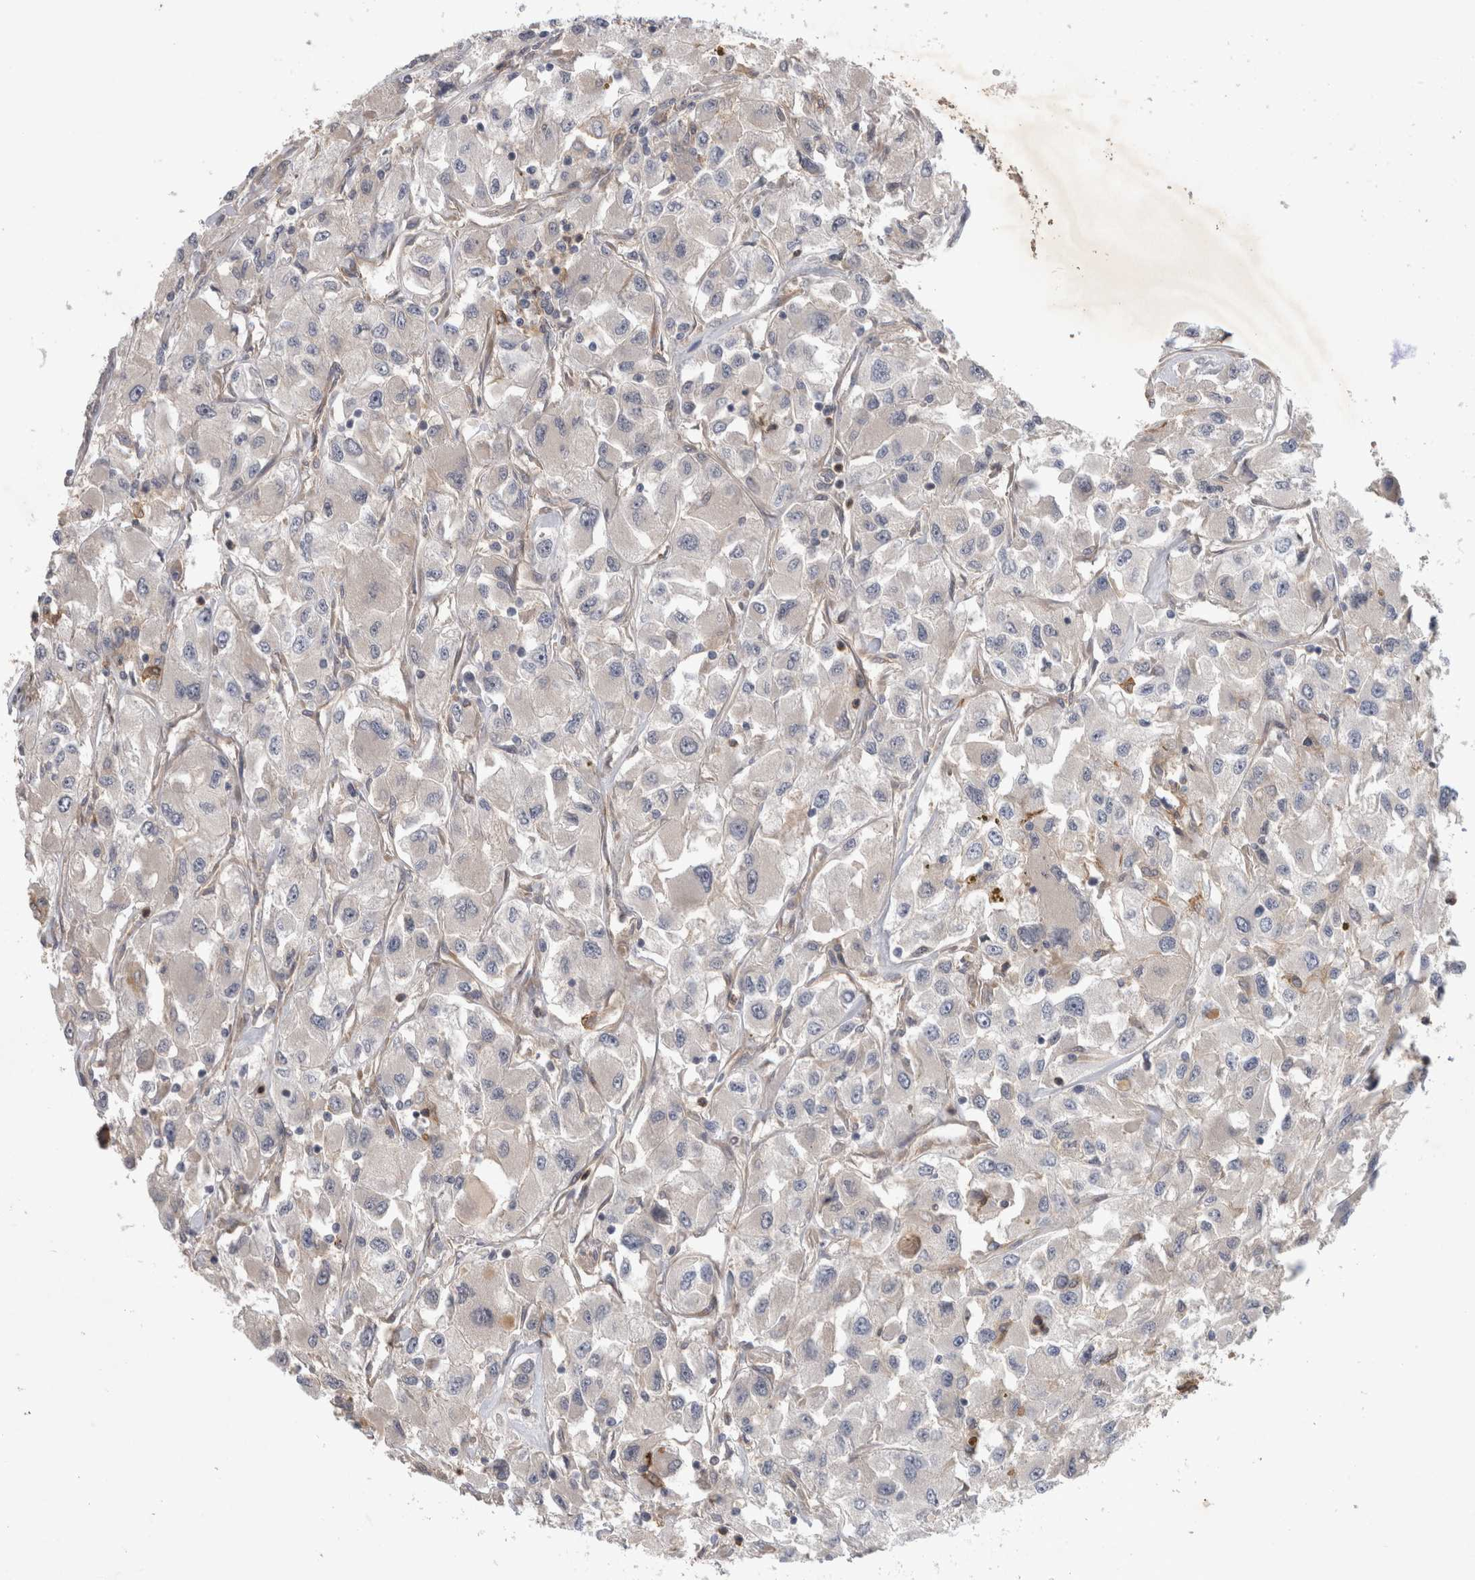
{"staining": {"intensity": "negative", "quantity": "none", "location": "none"}, "tissue": "renal cancer", "cell_type": "Tumor cells", "image_type": "cancer", "snomed": [{"axis": "morphology", "description": "Adenocarcinoma, NOS"}, {"axis": "topography", "description": "Kidney"}], "caption": "Tumor cells are negative for brown protein staining in renal cancer.", "gene": "ANKFY1", "patient": {"sex": "female", "age": 52}}